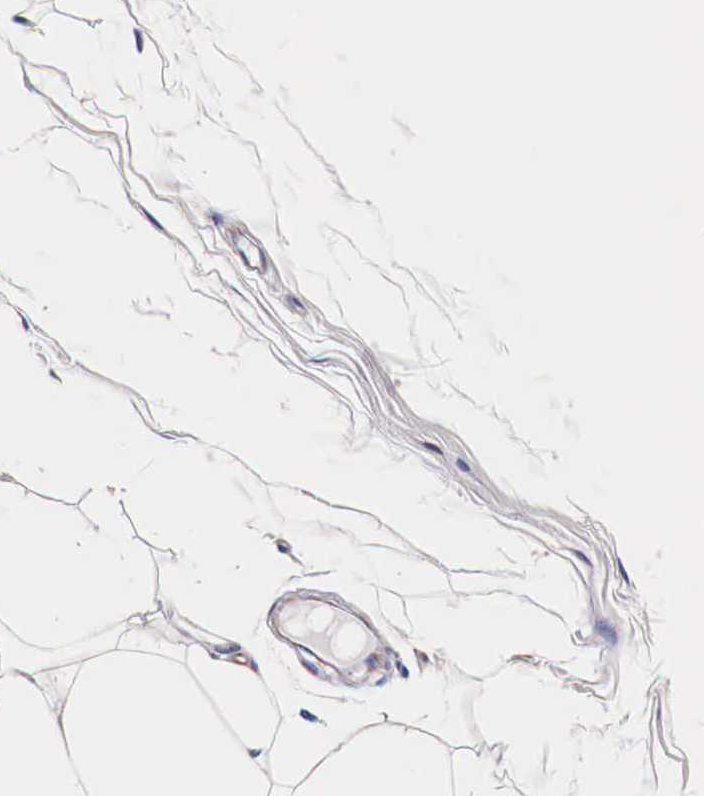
{"staining": {"intensity": "moderate", "quantity": "<25%", "location": "cytoplasmic/membranous"}, "tissue": "adipose tissue", "cell_type": "Adipocytes", "image_type": "normal", "snomed": [{"axis": "morphology", "description": "Normal tissue, NOS"}, {"axis": "topography", "description": "Breast"}], "caption": "High-power microscopy captured an IHC micrograph of unremarkable adipose tissue, revealing moderate cytoplasmic/membranous expression in about <25% of adipocytes. (DAB (3,3'-diaminobenzidine) = brown stain, brightfield microscopy at high magnification).", "gene": "HSPB1", "patient": {"sex": "female", "age": 45}}